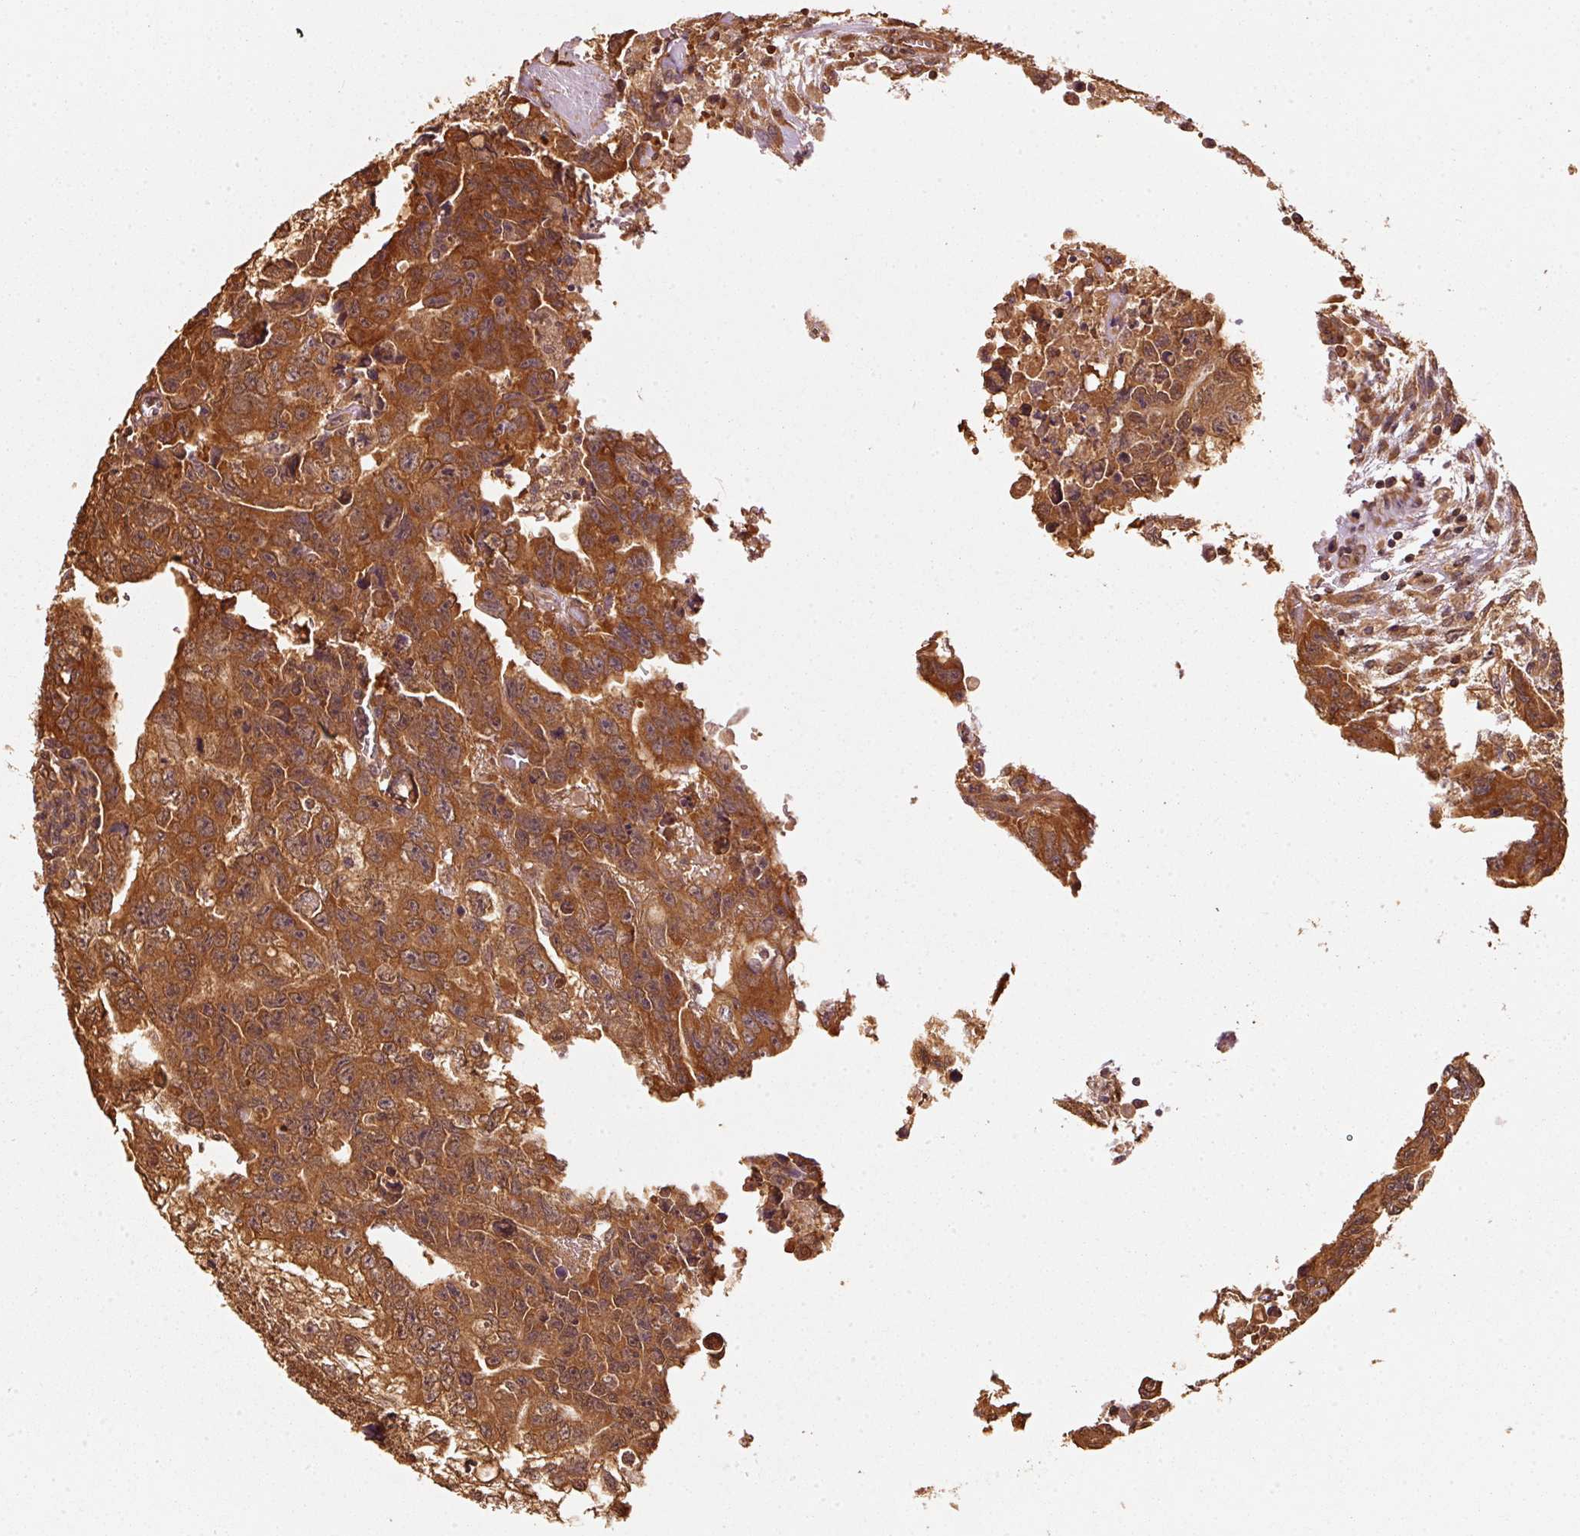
{"staining": {"intensity": "strong", "quantity": ">75%", "location": "cytoplasmic/membranous"}, "tissue": "testis cancer", "cell_type": "Tumor cells", "image_type": "cancer", "snomed": [{"axis": "morphology", "description": "Carcinoma, Embryonal, NOS"}, {"axis": "topography", "description": "Testis"}], "caption": "High-power microscopy captured an immunohistochemistry (IHC) image of embryonal carcinoma (testis), revealing strong cytoplasmic/membranous expression in approximately >75% of tumor cells.", "gene": "STAU1", "patient": {"sex": "male", "age": 24}}